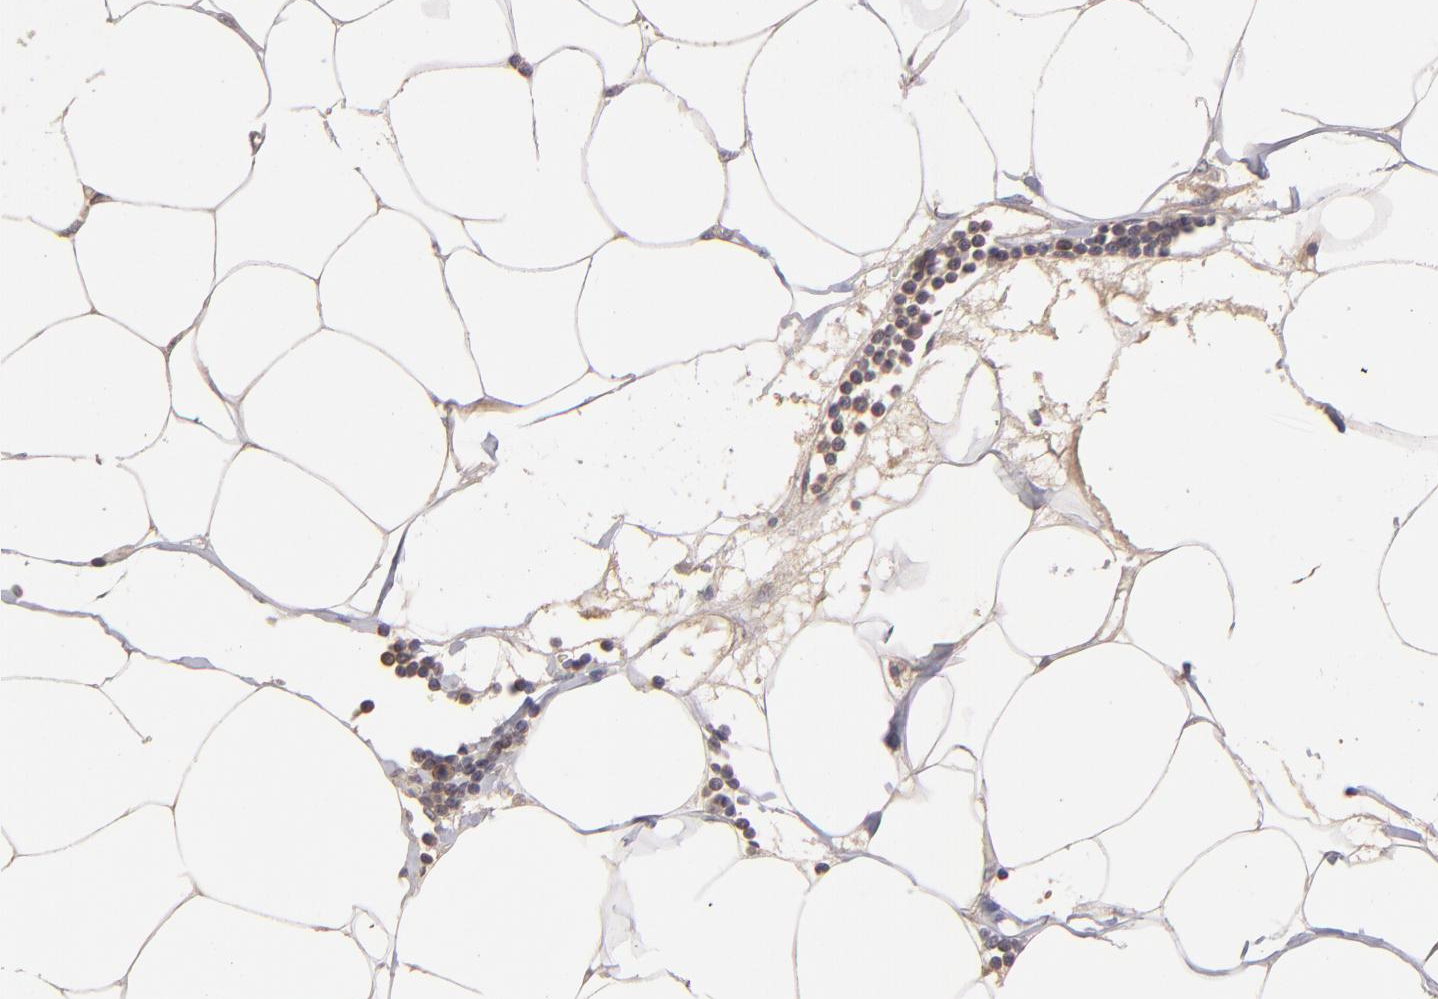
{"staining": {"intensity": "moderate", "quantity": "25%-75%", "location": "cytoplasmic/membranous"}, "tissue": "adipose tissue", "cell_type": "Adipocytes", "image_type": "normal", "snomed": [{"axis": "morphology", "description": "Normal tissue, NOS"}, {"axis": "morphology", "description": "Adenocarcinoma, NOS"}, {"axis": "topography", "description": "Colon"}, {"axis": "topography", "description": "Peripheral nerve tissue"}], "caption": "Immunohistochemical staining of benign human adipose tissue shows moderate cytoplasmic/membranous protein positivity in approximately 25%-75% of adipocytes. (DAB IHC with brightfield microscopy, high magnification).", "gene": "GNAZ", "patient": {"sex": "male", "age": 14}}